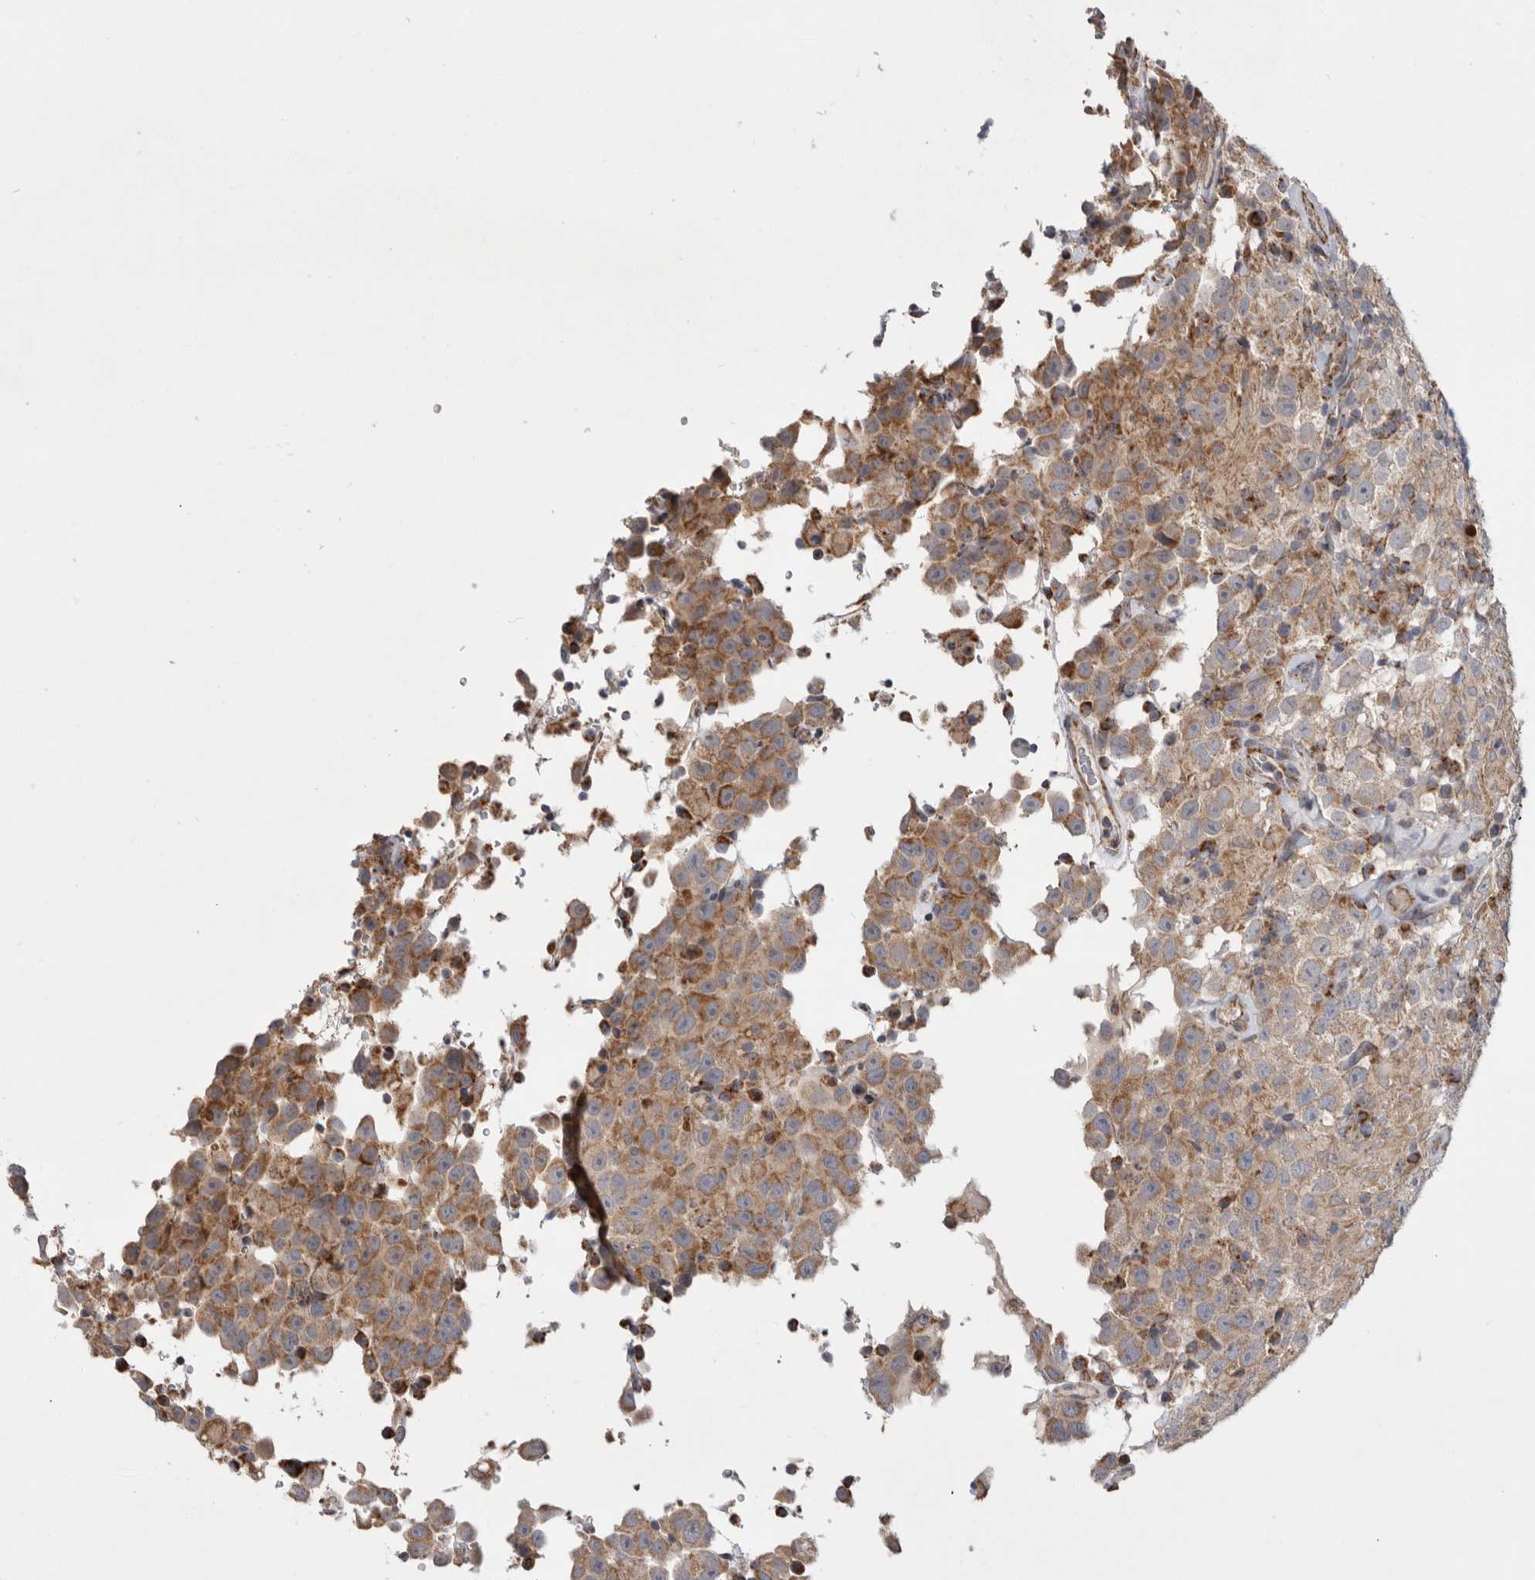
{"staining": {"intensity": "moderate", "quantity": ">75%", "location": "cytoplasmic/membranous"}, "tissue": "testis cancer", "cell_type": "Tumor cells", "image_type": "cancer", "snomed": [{"axis": "morphology", "description": "Seminoma, NOS"}, {"axis": "topography", "description": "Testis"}], "caption": "Seminoma (testis) was stained to show a protein in brown. There is medium levels of moderate cytoplasmic/membranous staining in approximately >75% of tumor cells. Immunohistochemistry (ihc) stains the protein of interest in brown and the nuclei are stained blue.", "gene": "MTFR1L", "patient": {"sex": "male", "age": 41}}